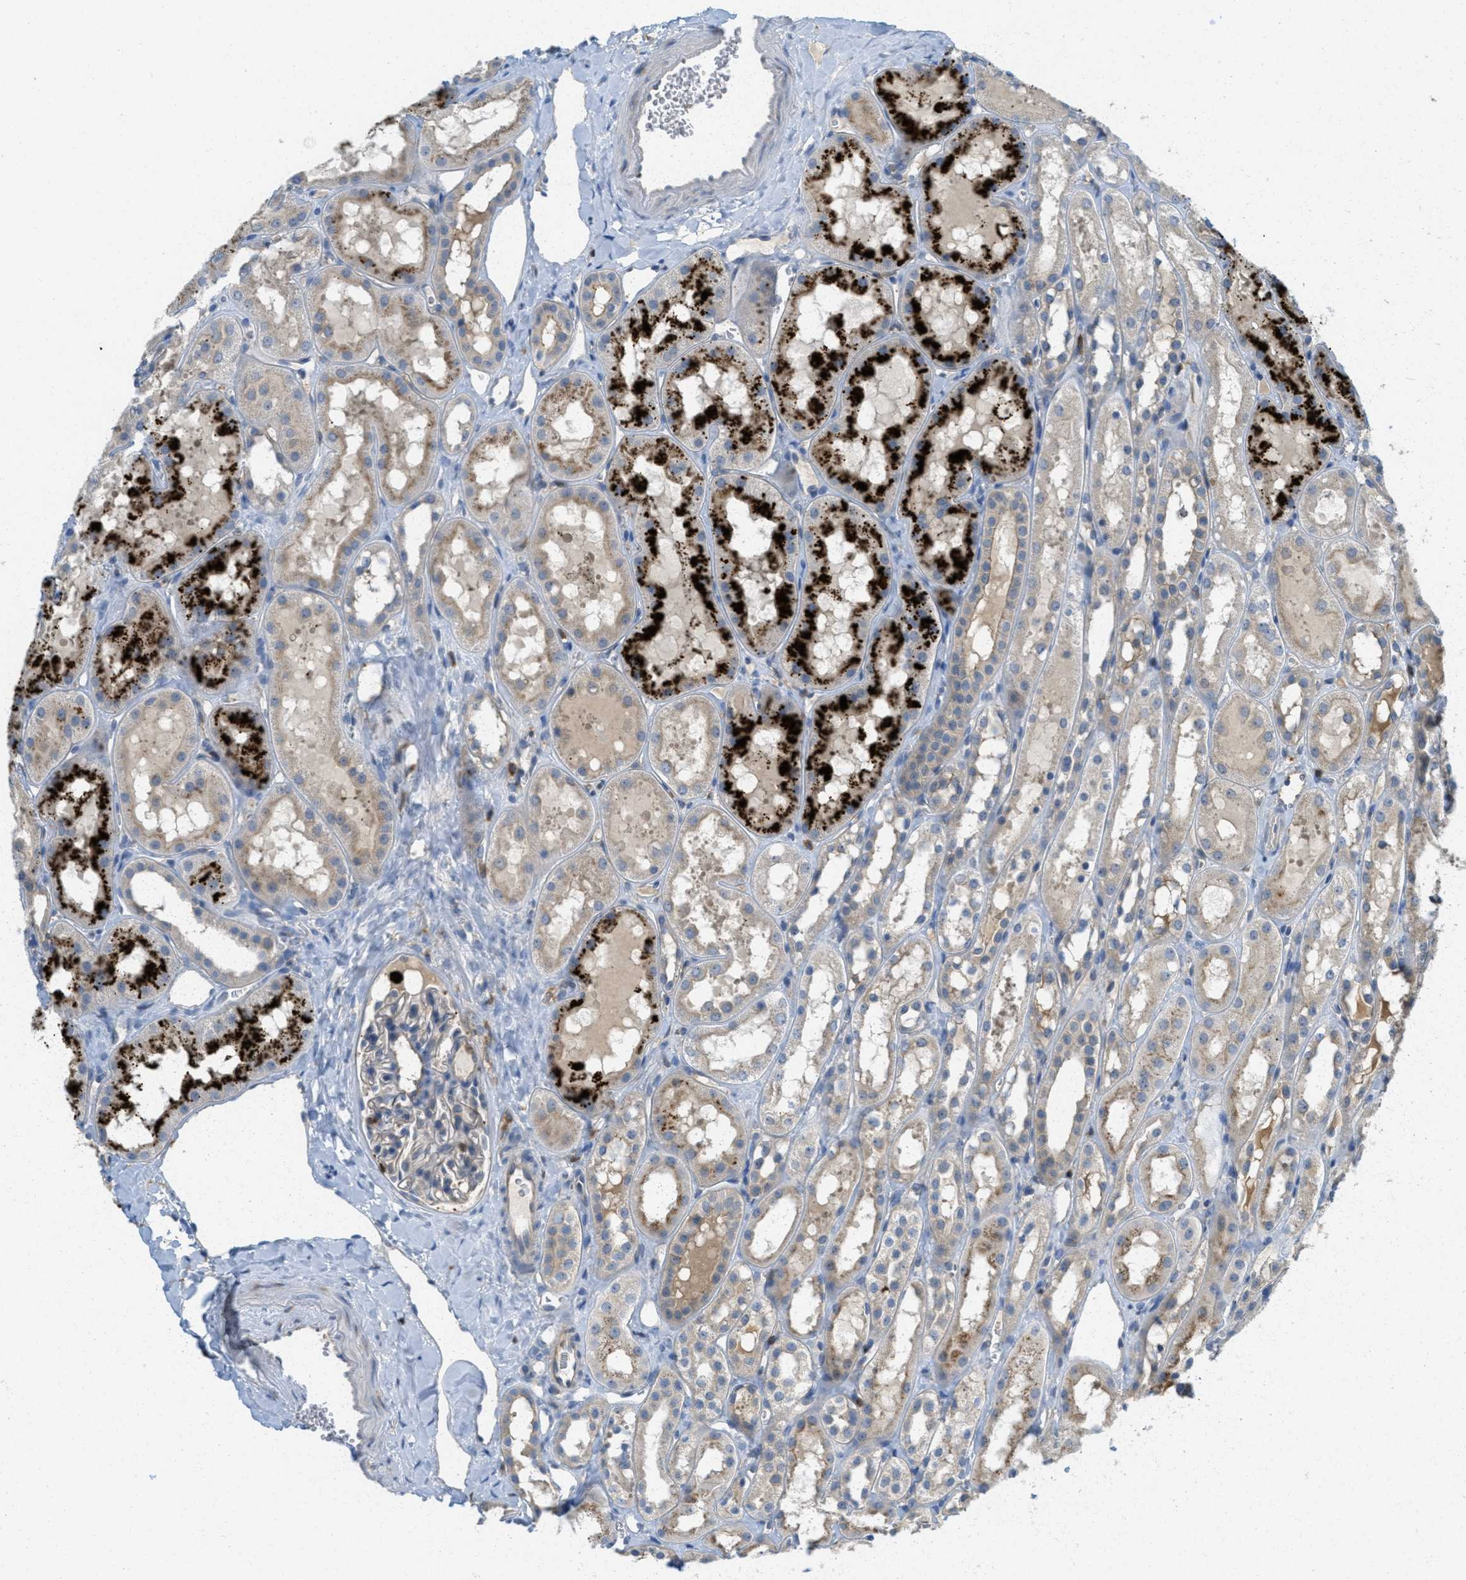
{"staining": {"intensity": "weak", "quantity": "<25%", "location": "cytoplasmic/membranous"}, "tissue": "kidney", "cell_type": "Cells in glomeruli", "image_type": "normal", "snomed": [{"axis": "morphology", "description": "Normal tissue, NOS"}, {"axis": "topography", "description": "Kidney"}, {"axis": "topography", "description": "Urinary bladder"}], "caption": "A high-resolution histopathology image shows immunohistochemistry staining of benign kidney, which exhibits no significant staining in cells in glomeruli.", "gene": "GRIK2", "patient": {"sex": "male", "age": 16}}